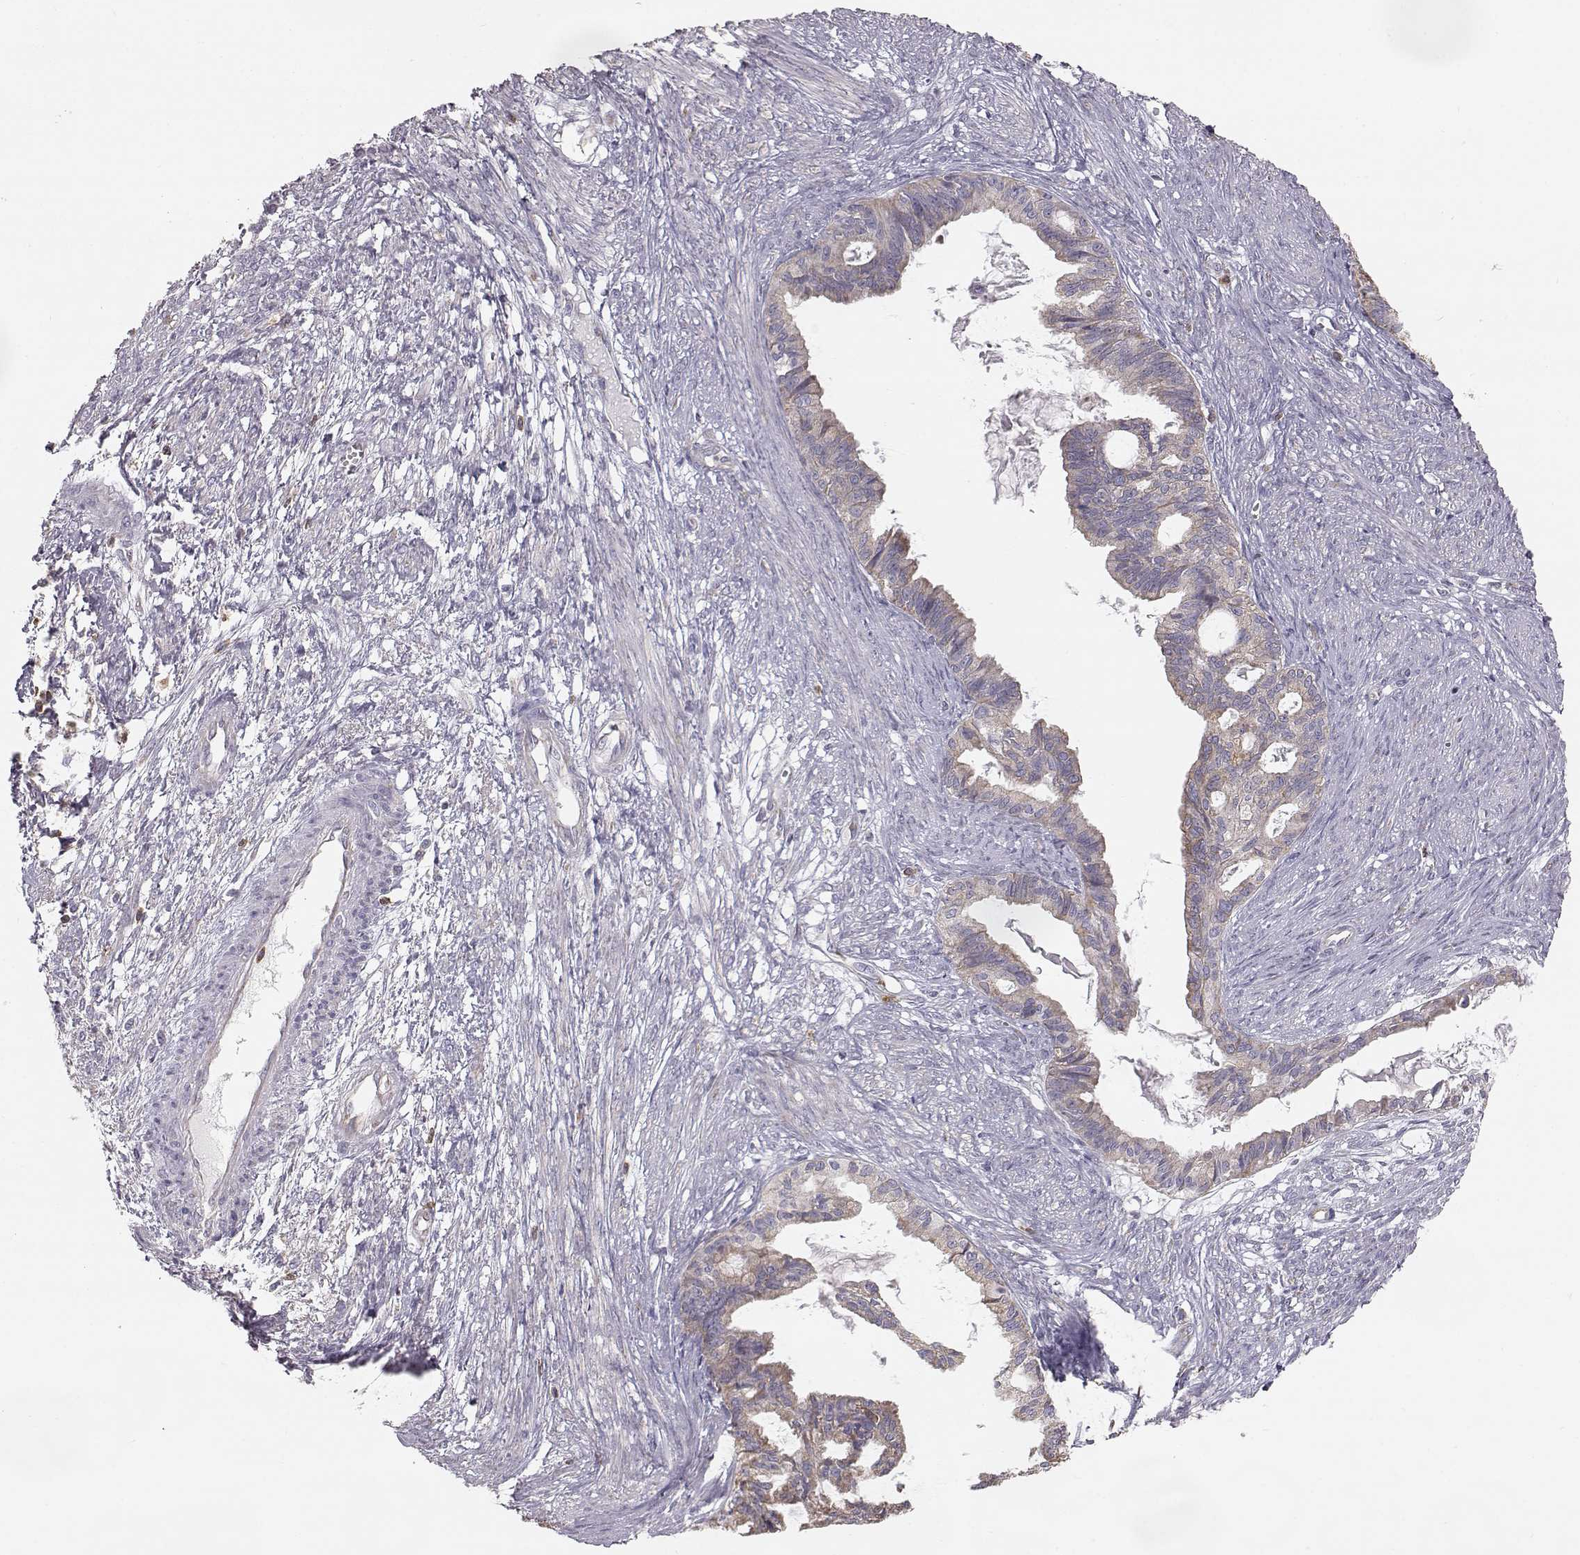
{"staining": {"intensity": "moderate", "quantity": "<25%", "location": "cytoplasmic/membranous"}, "tissue": "endometrial cancer", "cell_type": "Tumor cells", "image_type": "cancer", "snomed": [{"axis": "morphology", "description": "Adenocarcinoma, NOS"}, {"axis": "topography", "description": "Endometrium"}], "caption": "High-magnification brightfield microscopy of endometrial cancer (adenocarcinoma) stained with DAB (brown) and counterstained with hematoxylin (blue). tumor cells exhibit moderate cytoplasmic/membranous staining is present in about<25% of cells. (DAB = brown stain, brightfield microscopy at high magnification).", "gene": "GRAP2", "patient": {"sex": "female", "age": 86}}